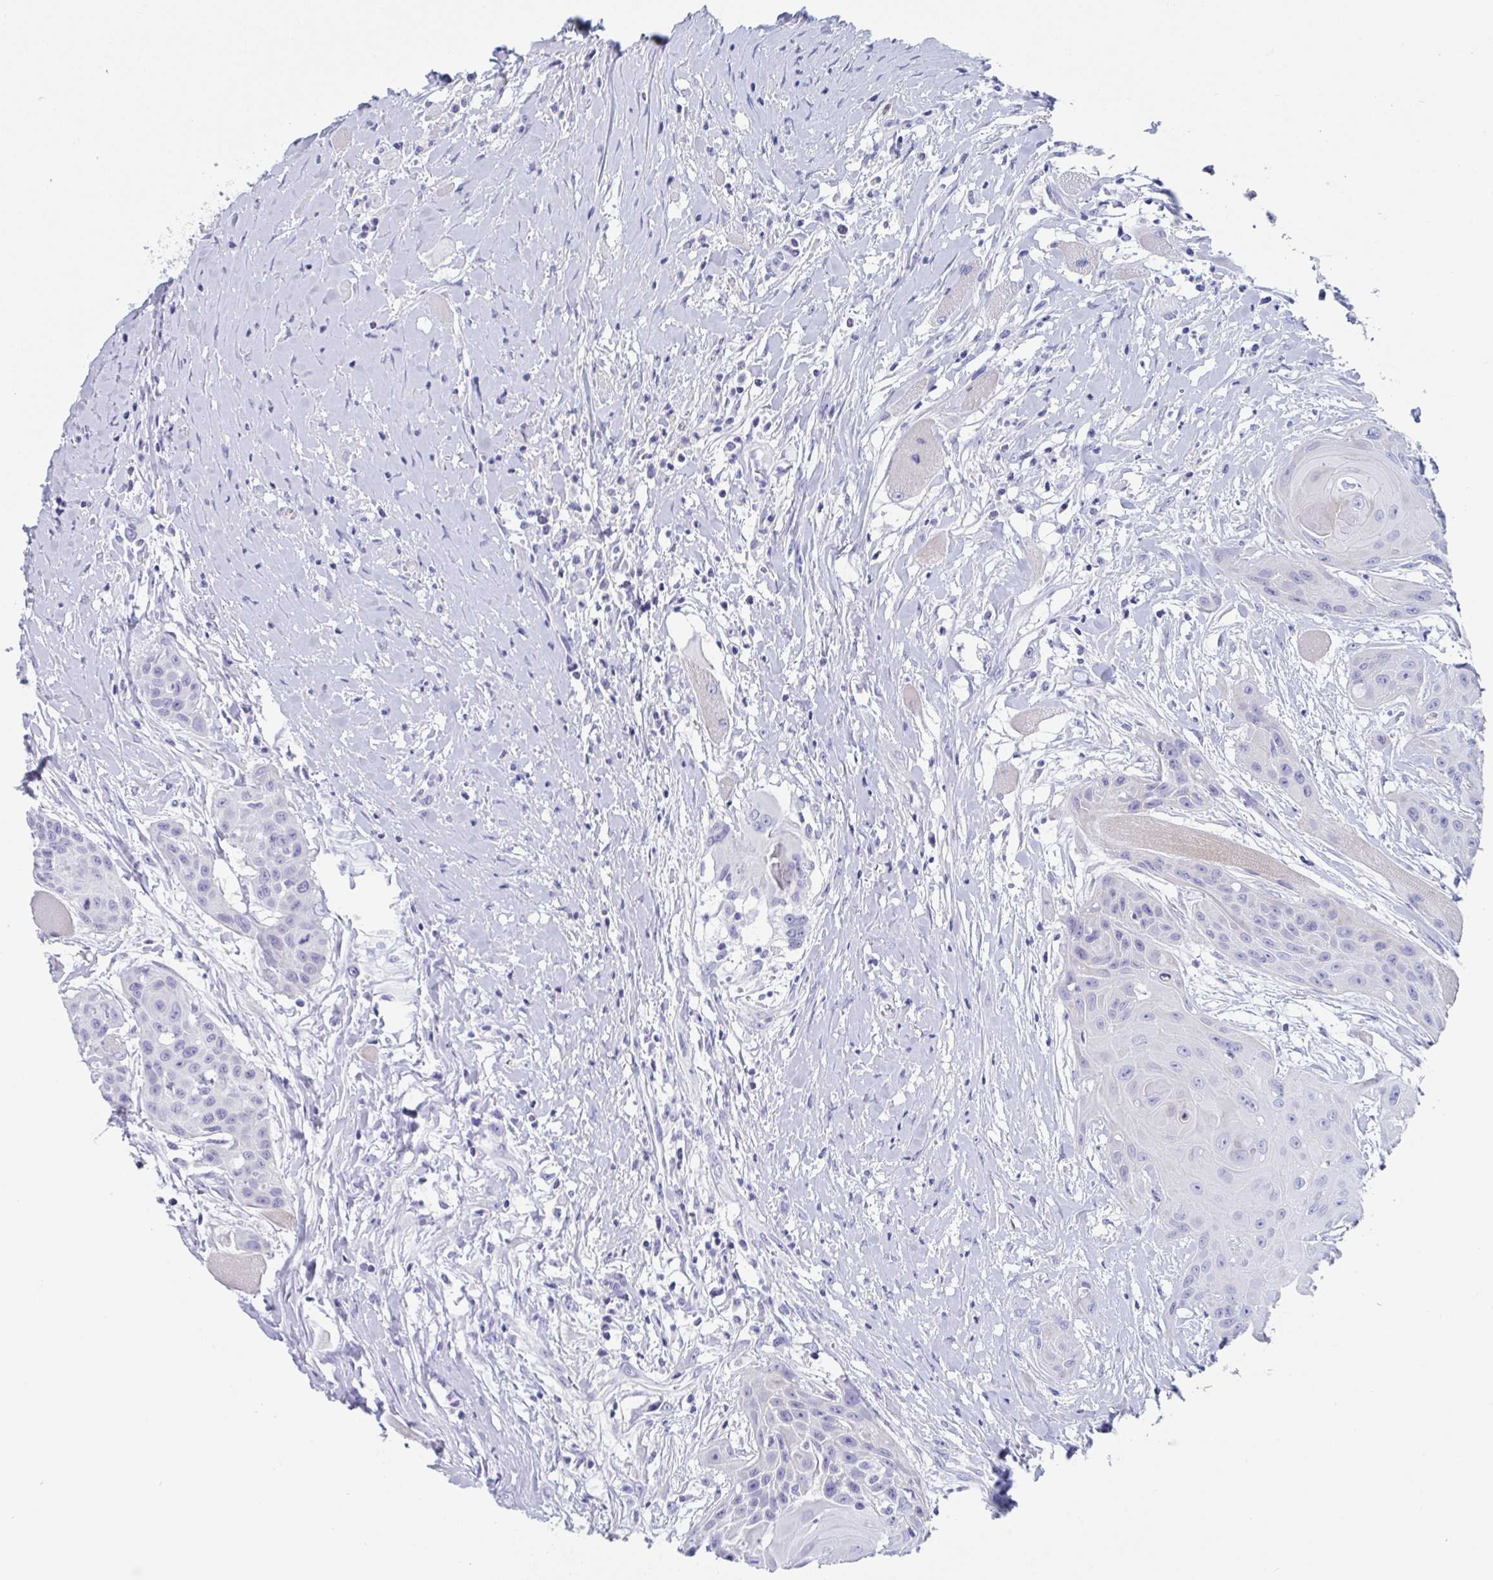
{"staining": {"intensity": "negative", "quantity": "none", "location": "none"}, "tissue": "head and neck cancer", "cell_type": "Tumor cells", "image_type": "cancer", "snomed": [{"axis": "morphology", "description": "Squamous cell carcinoma, NOS"}, {"axis": "topography", "description": "Head-Neck"}], "caption": "Tumor cells show no significant positivity in head and neck cancer.", "gene": "ZPBP", "patient": {"sex": "female", "age": 73}}